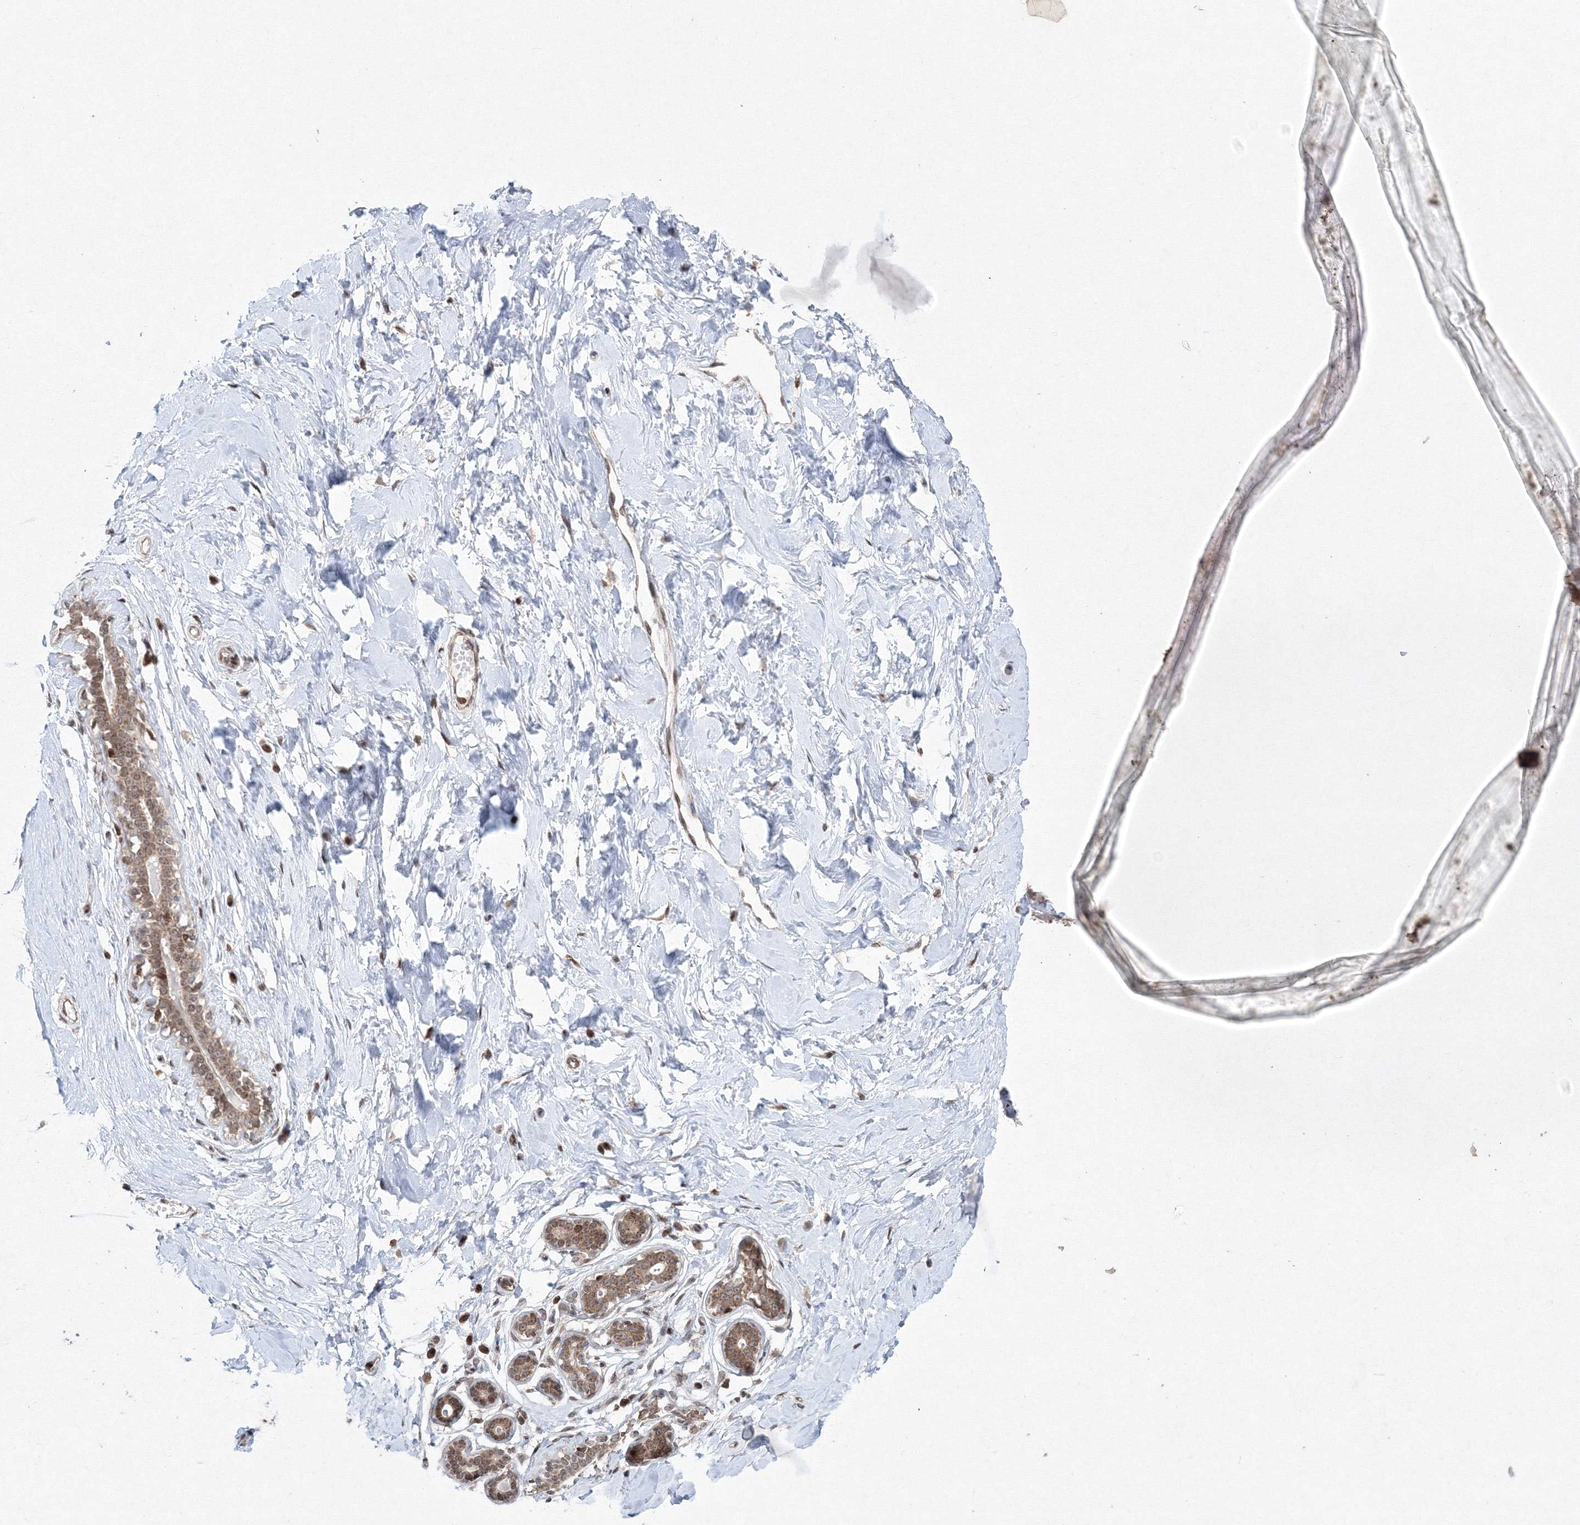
{"staining": {"intensity": "negative", "quantity": "none", "location": "none"}, "tissue": "breast", "cell_type": "Adipocytes", "image_type": "normal", "snomed": [{"axis": "morphology", "description": "Normal tissue, NOS"}, {"axis": "morphology", "description": "Adenoma, NOS"}, {"axis": "topography", "description": "Breast"}], "caption": "Immunohistochemistry of benign breast demonstrates no positivity in adipocytes.", "gene": "MKRN2", "patient": {"sex": "female", "age": 23}}